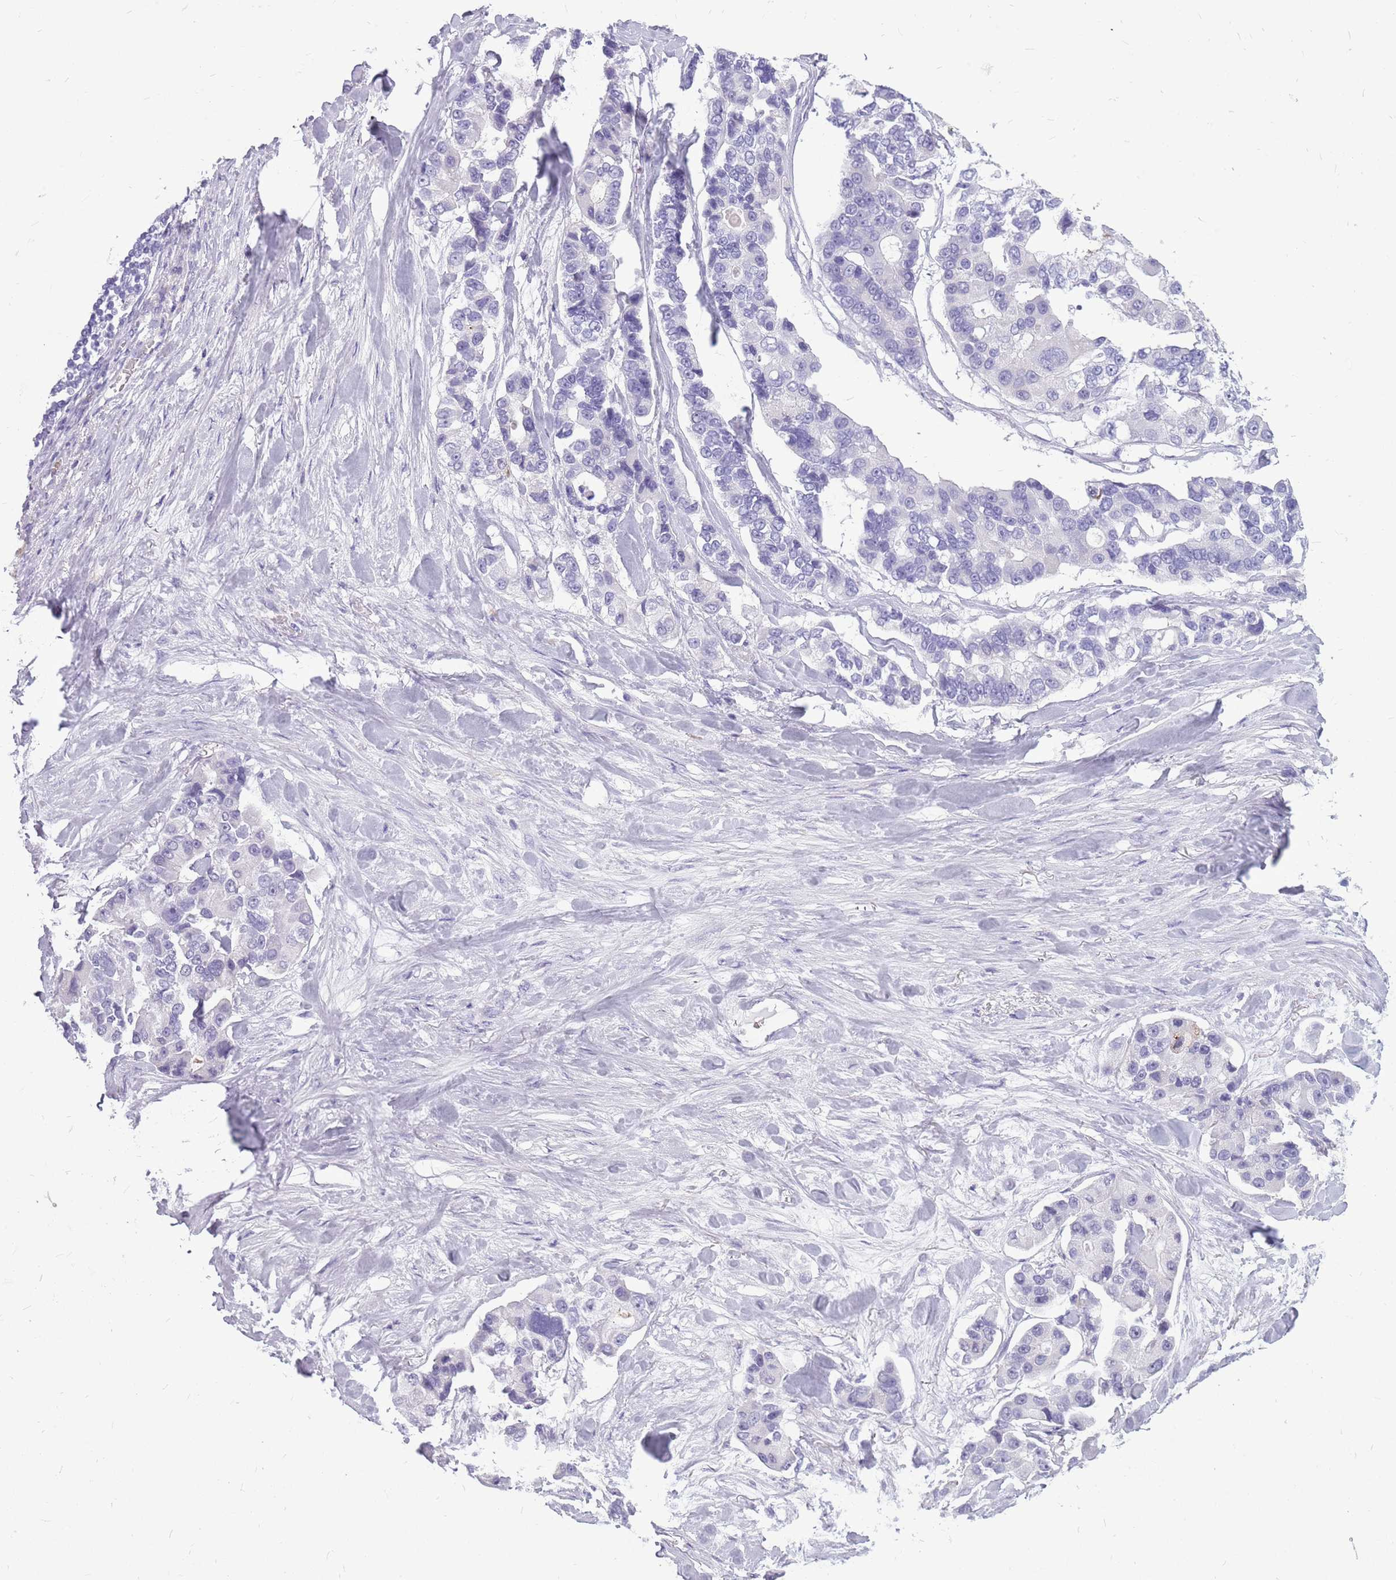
{"staining": {"intensity": "negative", "quantity": "none", "location": "none"}, "tissue": "lung cancer", "cell_type": "Tumor cells", "image_type": "cancer", "snomed": [{"axis": "morphology", "description": "Adenocarcinoma, NOS"}, {"axis": "topography", "description": "Lung"}], "caption": "Immunohistochemical staining of lung cancer exhibits no significant expression in tumor cells.", "gene": "ZNF425", "patient": {"sex": "female", "age": 54}}